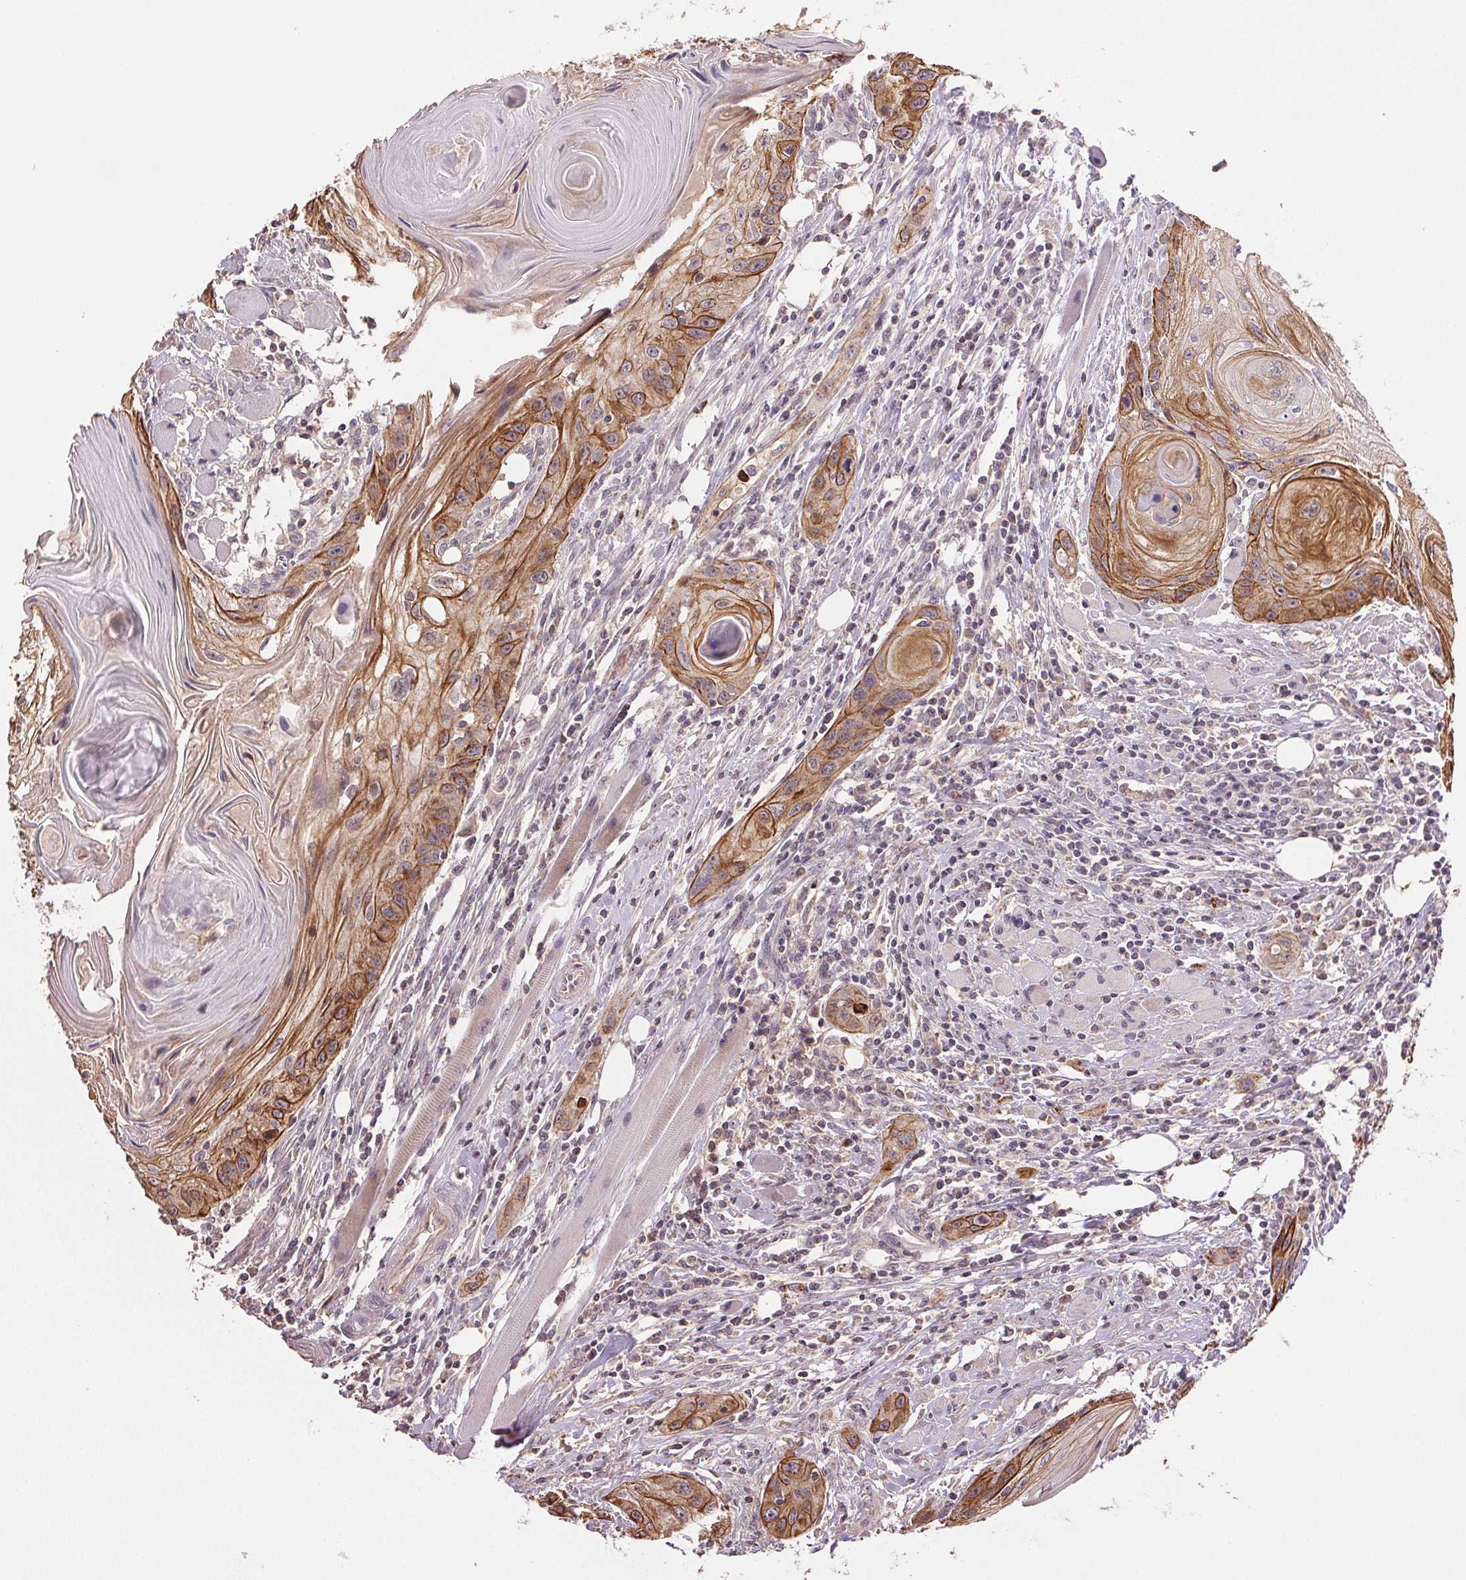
{"staining": {"intensity": "strong", "quantity": "25%-75%", "location": "cytoplasmic/membranous"}, "tissue": "head and neck cancer", "cell_type": "Tumor cells", "image_type": "cancer", "snomed": [{"axis": "morphology", "description": "Squamous cell carcinoma, NOS"}, {"axis": "topography", "description": "Oral tissue"}, {"axis": "topography", "description": "Head-Neck"}], "caption": "High-power microscopy captured an IHC photomicrograph of head and neck squamous cell carcinoma, revealing strong cytoplasmic/membranous expression in approximately 25%-75% of tumor cells.", "gene": "TMEM253", "patient": {"sex": "male", "age": 58}}